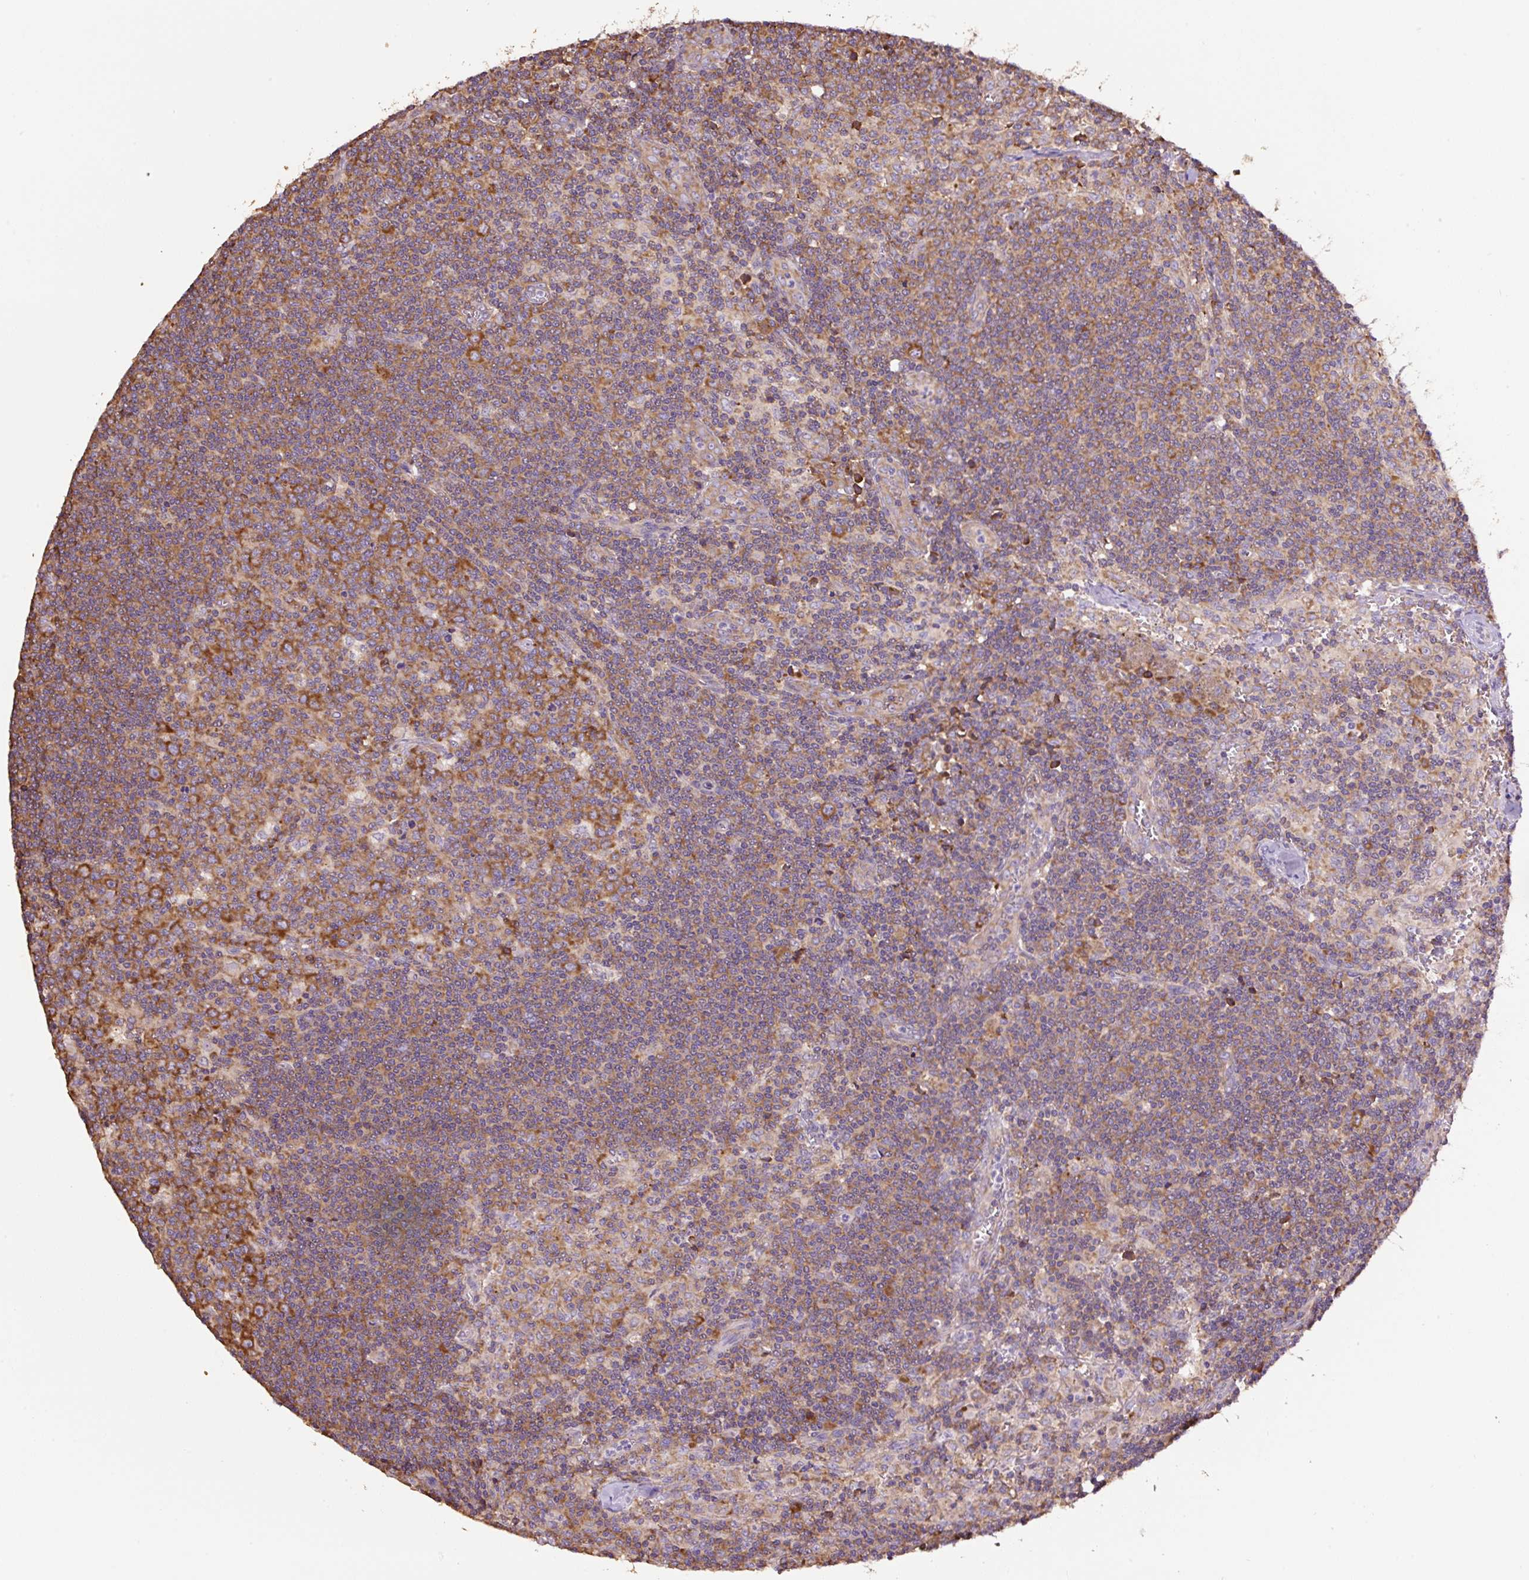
{"staining": {"intensity": "strong", "quantity": "25%-75%", "location": "cytoplasmic/membranous"}, "tissue": "lymph node", "cell_type": "Germinal center cells", "image_type": "normal", "snomed": [{"axis": "morphology", "description": "Normal tissue, NOS"}, {"axis": "topography", "description": "Lymph node"}], "caption": "Immunohistochemistry (IHC) (DAB (3,3'-diaminobenzidine)) staining of normal lymph node demonstrates strong cytoplasmic/membranous protein staining in approximately 25%-75% of germinal center cells.", "gene": "RPS23", "patient": {"sex": "female", "age": 45}}